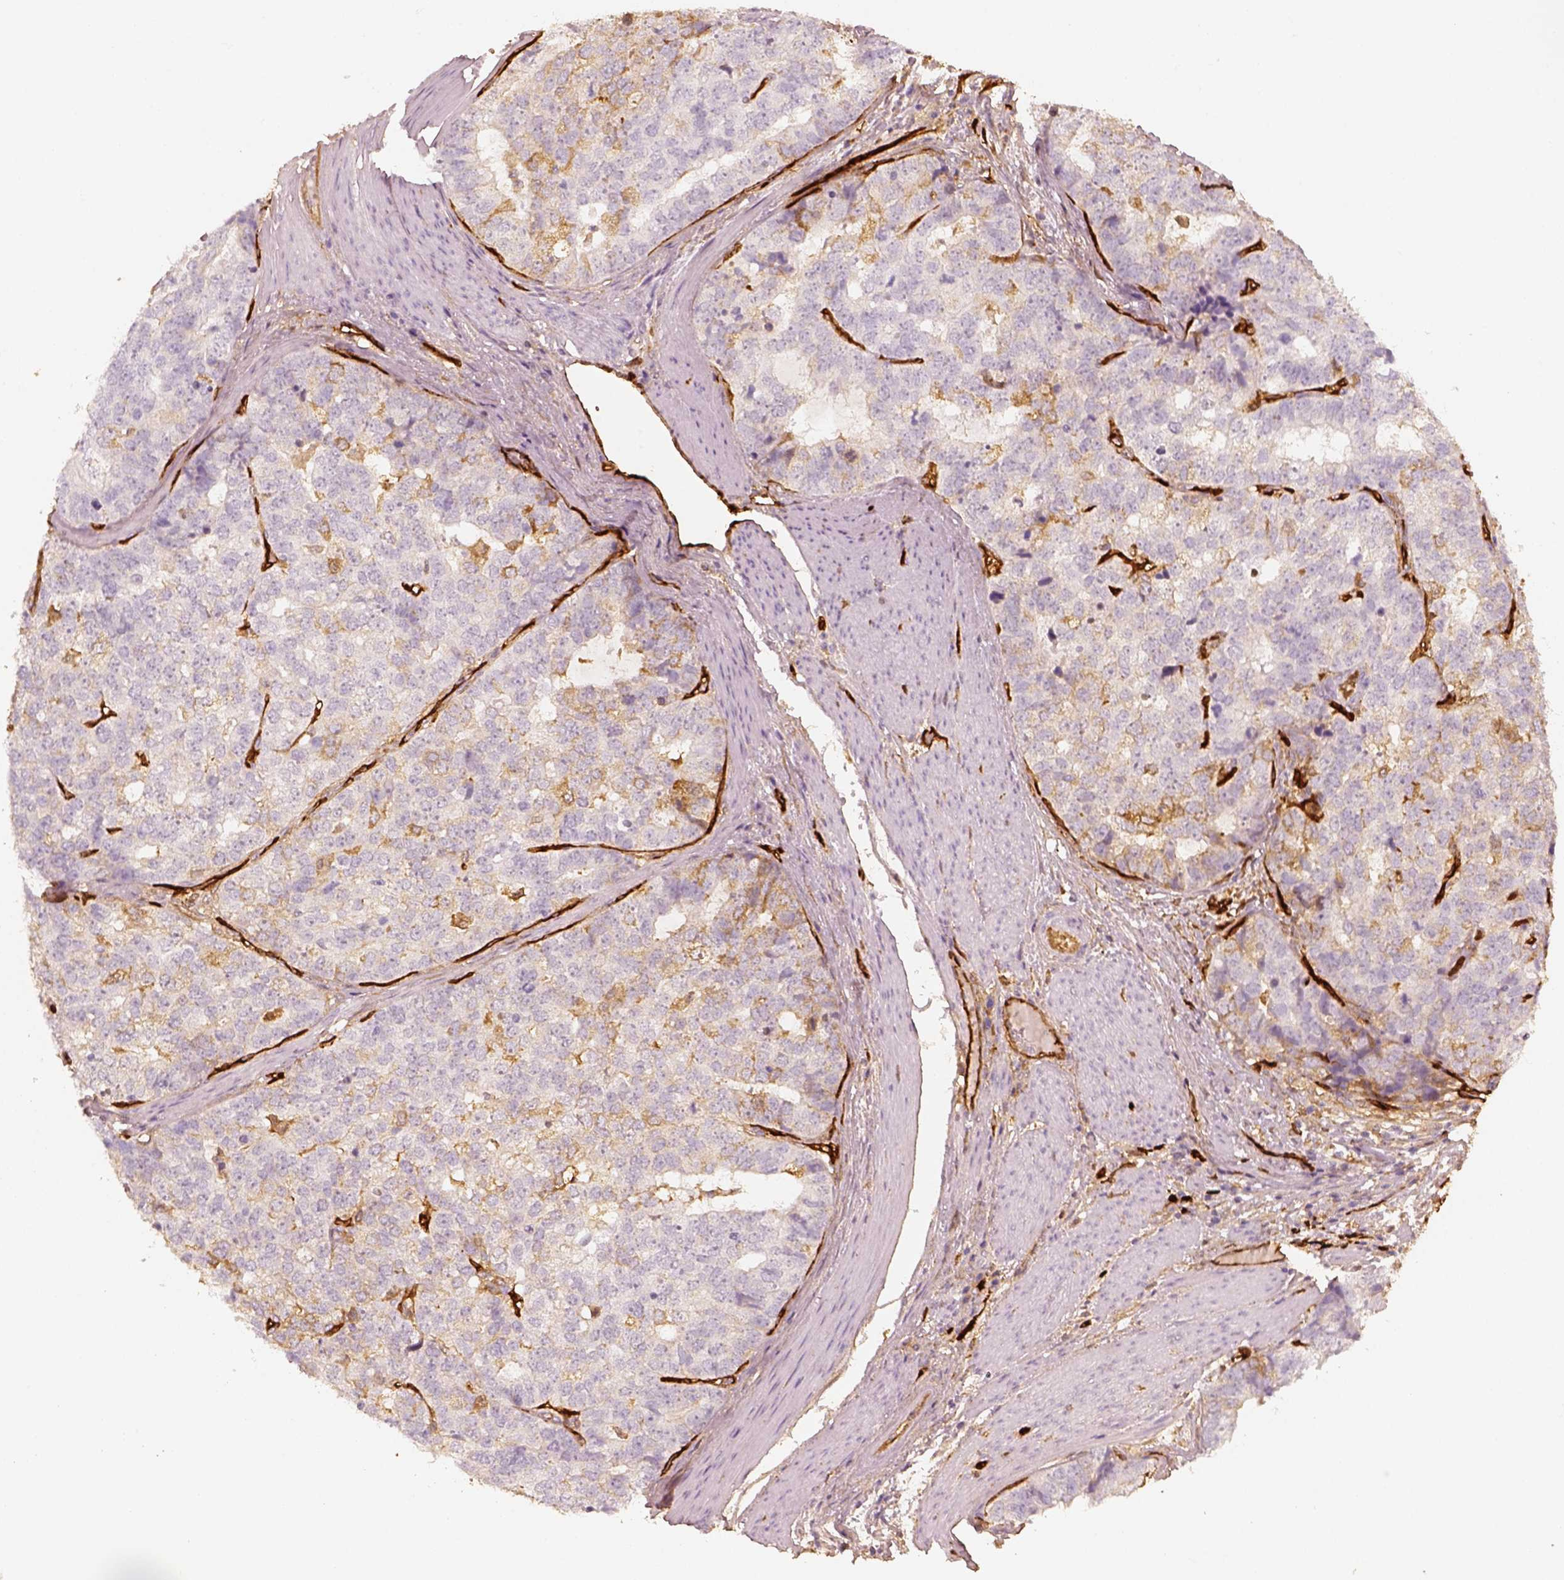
{"staining": {"intensity": "negative", "quantity": "none", "location": "none"}, "tissue": "stomach cancer", "cell_type": "Tumor cells", "image_type": "cancer", "snomed": [{"axis": "morphology", "description": "Adenocarcinoma, NOS"}, {"axis": "topography", "description": "Stomach"}], "caption": "Human adenocarcinoma (stomach) stained for a protein using IHC reveals no positivity in tumor cells.", "gene": "FSCN1", "patient": {"sex": "male", "age": 69}}